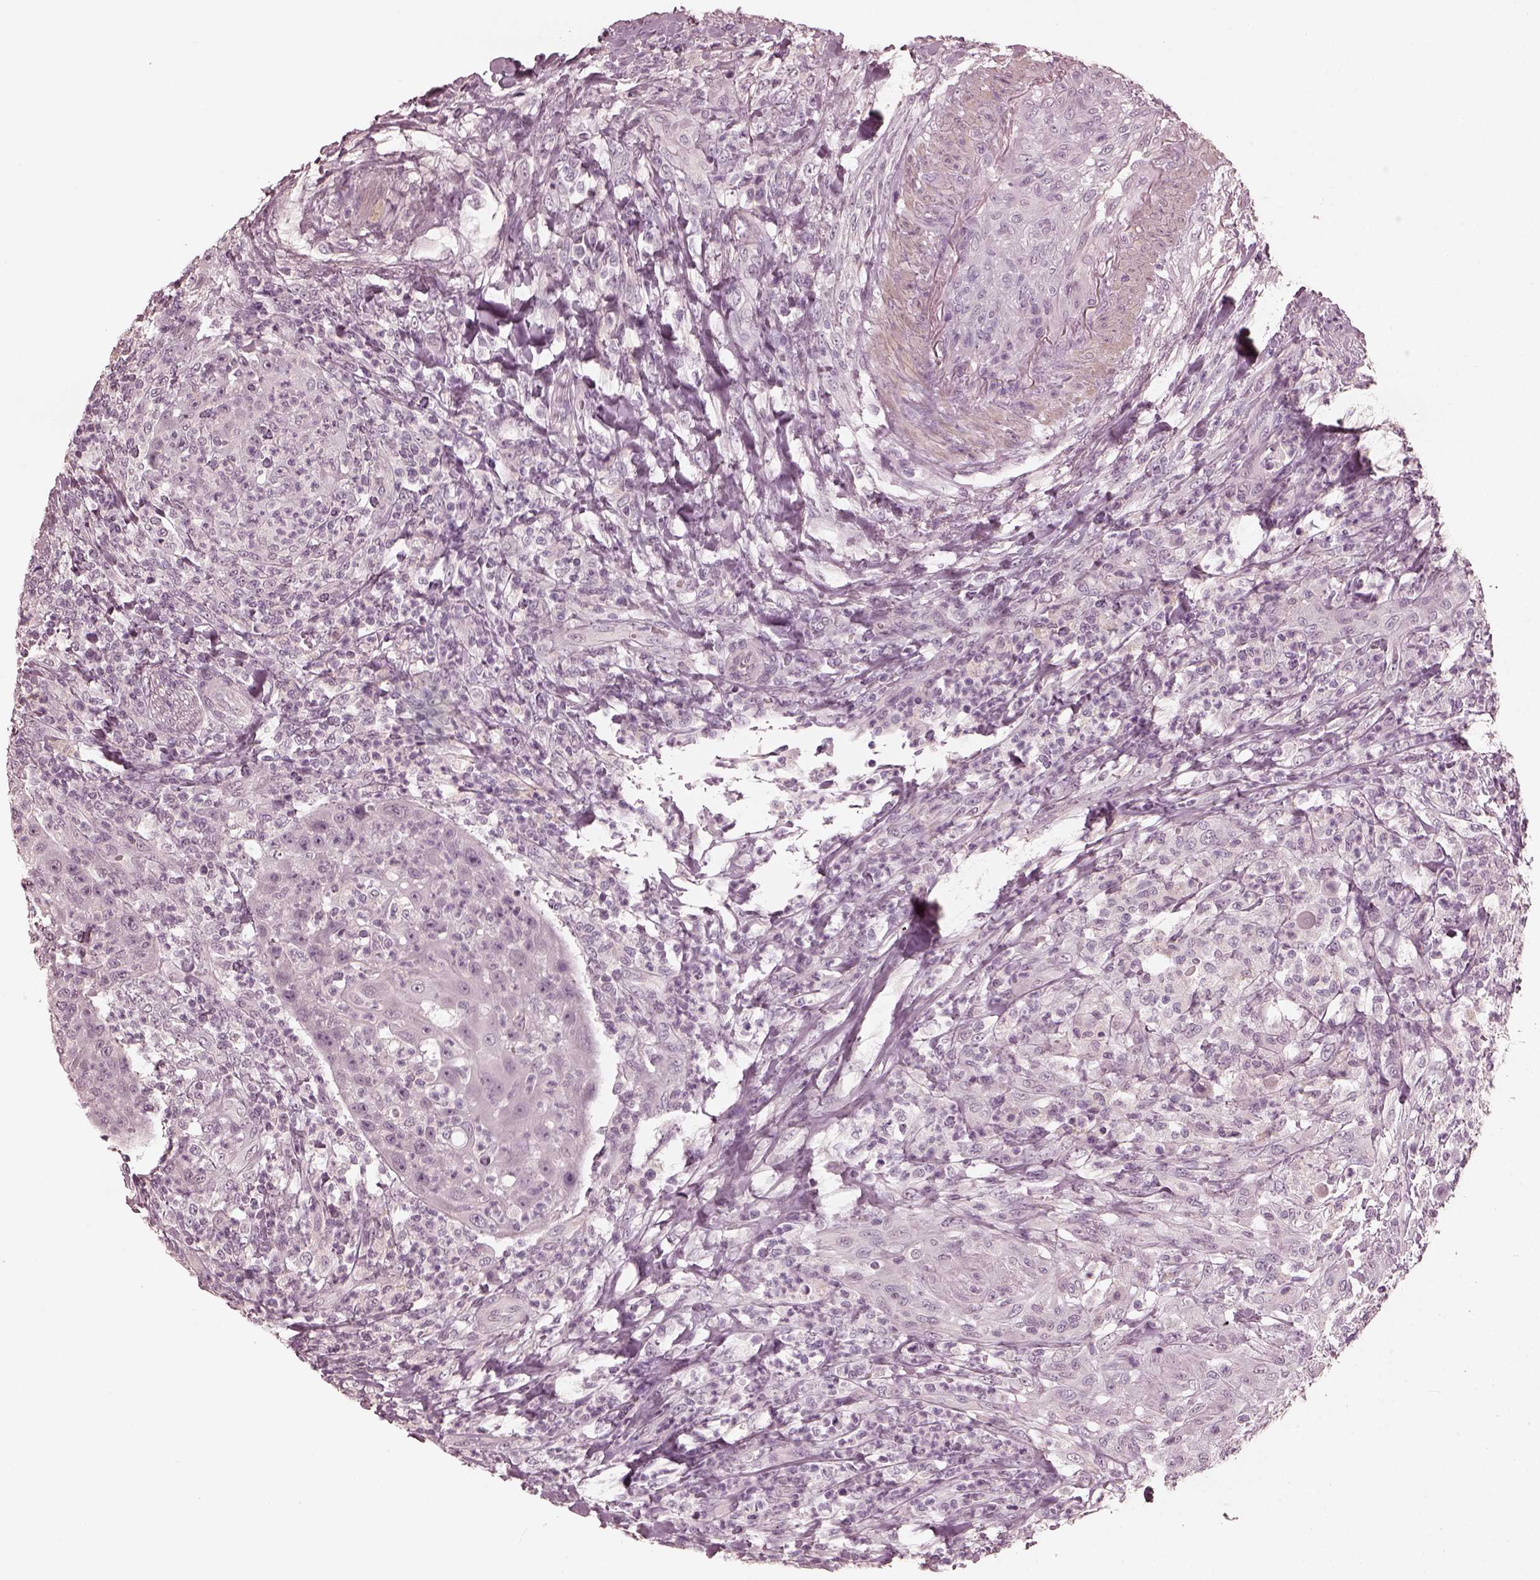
{"staining": {"intensity": "negative", "quantity": "none", "location": "none"}, "tissue": "head and neck cancer", "cell_type": "Tumor cells", "image_type": "cancer", "snomed": [{"axis": "morphology", "description": "Squamous cell carcinoma, NOS"}, {"axis": "topography", "description": "Head-Neck"}], "caption": "IHC image of neoplastic tissue: human head and neck cancer stained with DAB (3,3'-diaminobenzidine) shows no significant protein positivity in tumor cells.", "gene": "OPTC", "patient": {"sex": "male", "age": 69}}